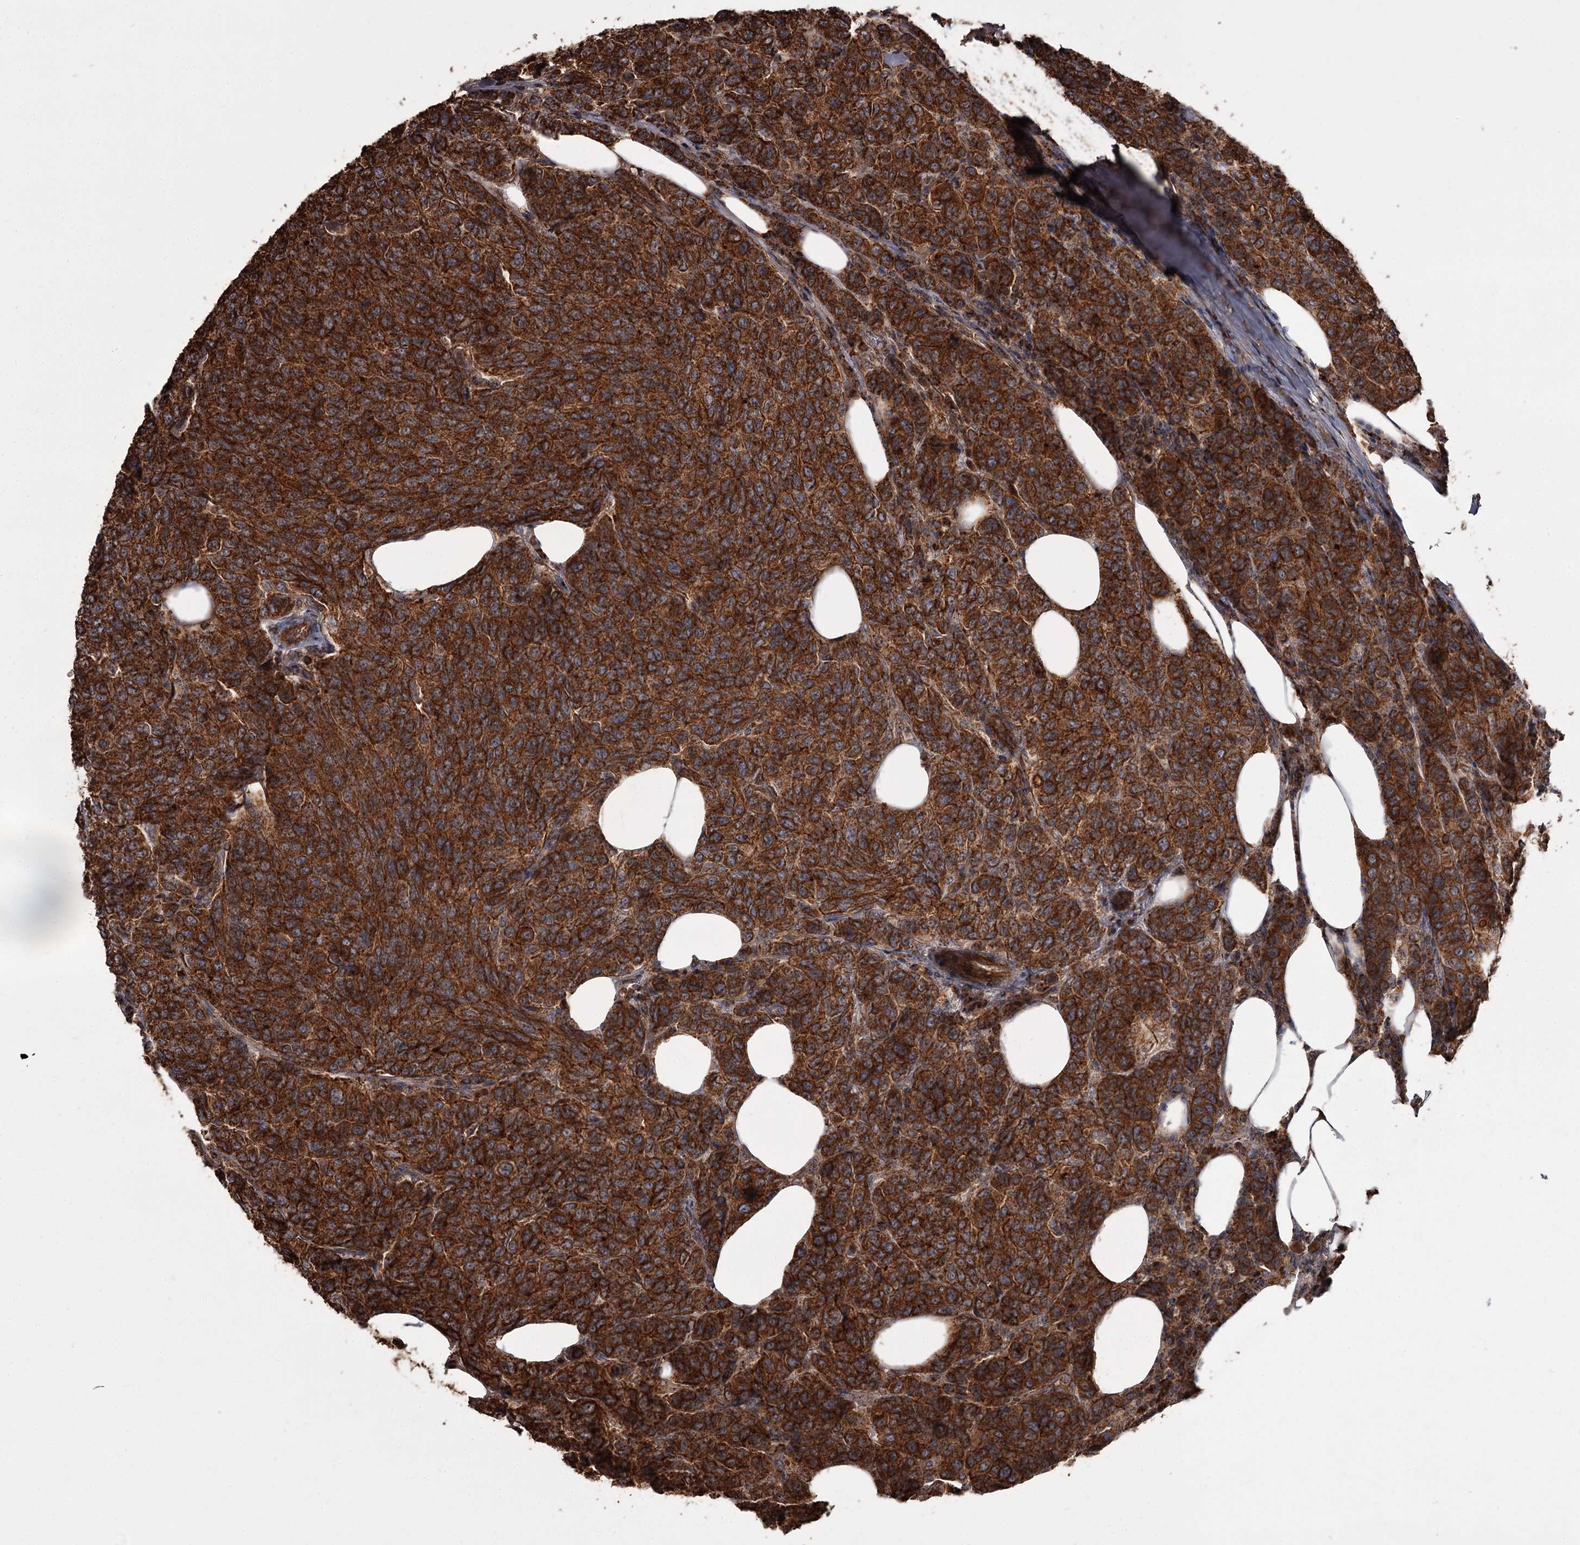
{"staining": {"intensity": "strong", "quantity": ">75%", "location": "cytoplasmic/membranous"}, "tissue": "breast cancer", "cell_type": "Tumor cells", "image_type": "cancer", "snomed": [{"axis": "morphology", "description": "Duct carcinoma"}, {"axis": "topography", "description": "Breast"}], "caption": "The photomicrograph shows a brown stain indicating the presence of a protein in the cytoplasmic/membranous of tumor cells in breast cancer (intraductal carcinoma).", "gene": "THAP9", "patient": {"sex": "female", "age": 55}}